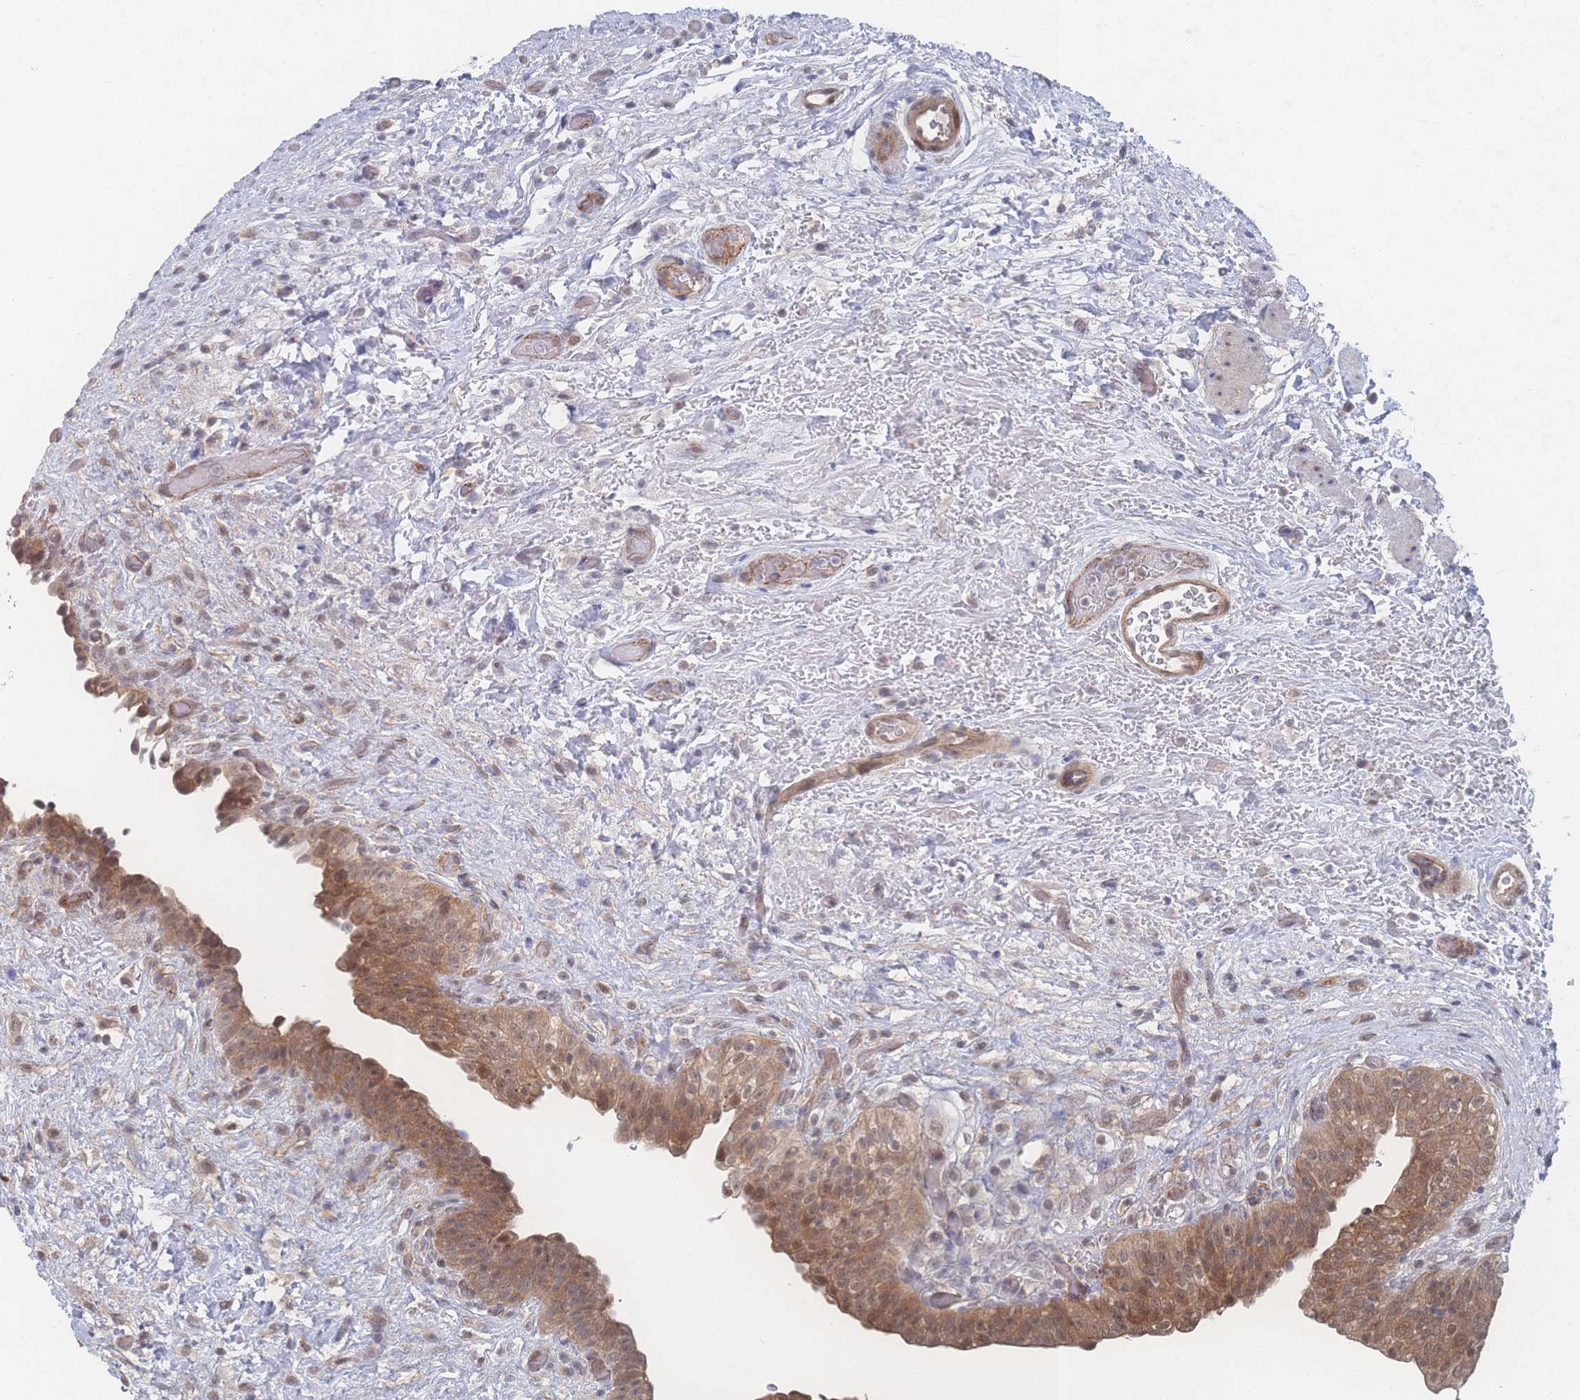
{"staining": {"intensity": "moderate", "quantity": ">75%", "location": "cytoplasmic/membranous,nuclear"}, "tissue": "urinary bladder", "cell_type": "Urothelial cells", "image_type": "normal", "snomed": [{"axis": "morphology", "description": "Normal tissue, NOS"}, {"axis": "topography", "description": "Urinary bladder"}], "caption": "Brown immunohistochemical staining in normal urinary bladder exhibits moderate cytoplasmic/membranous,nuclear expression in about >75% of urothelial cells. The protein is shown in brown color, while the nuclei are stained blue.", "gene": "PSMA1", "patient": {"sex": "male", "age": 69}}